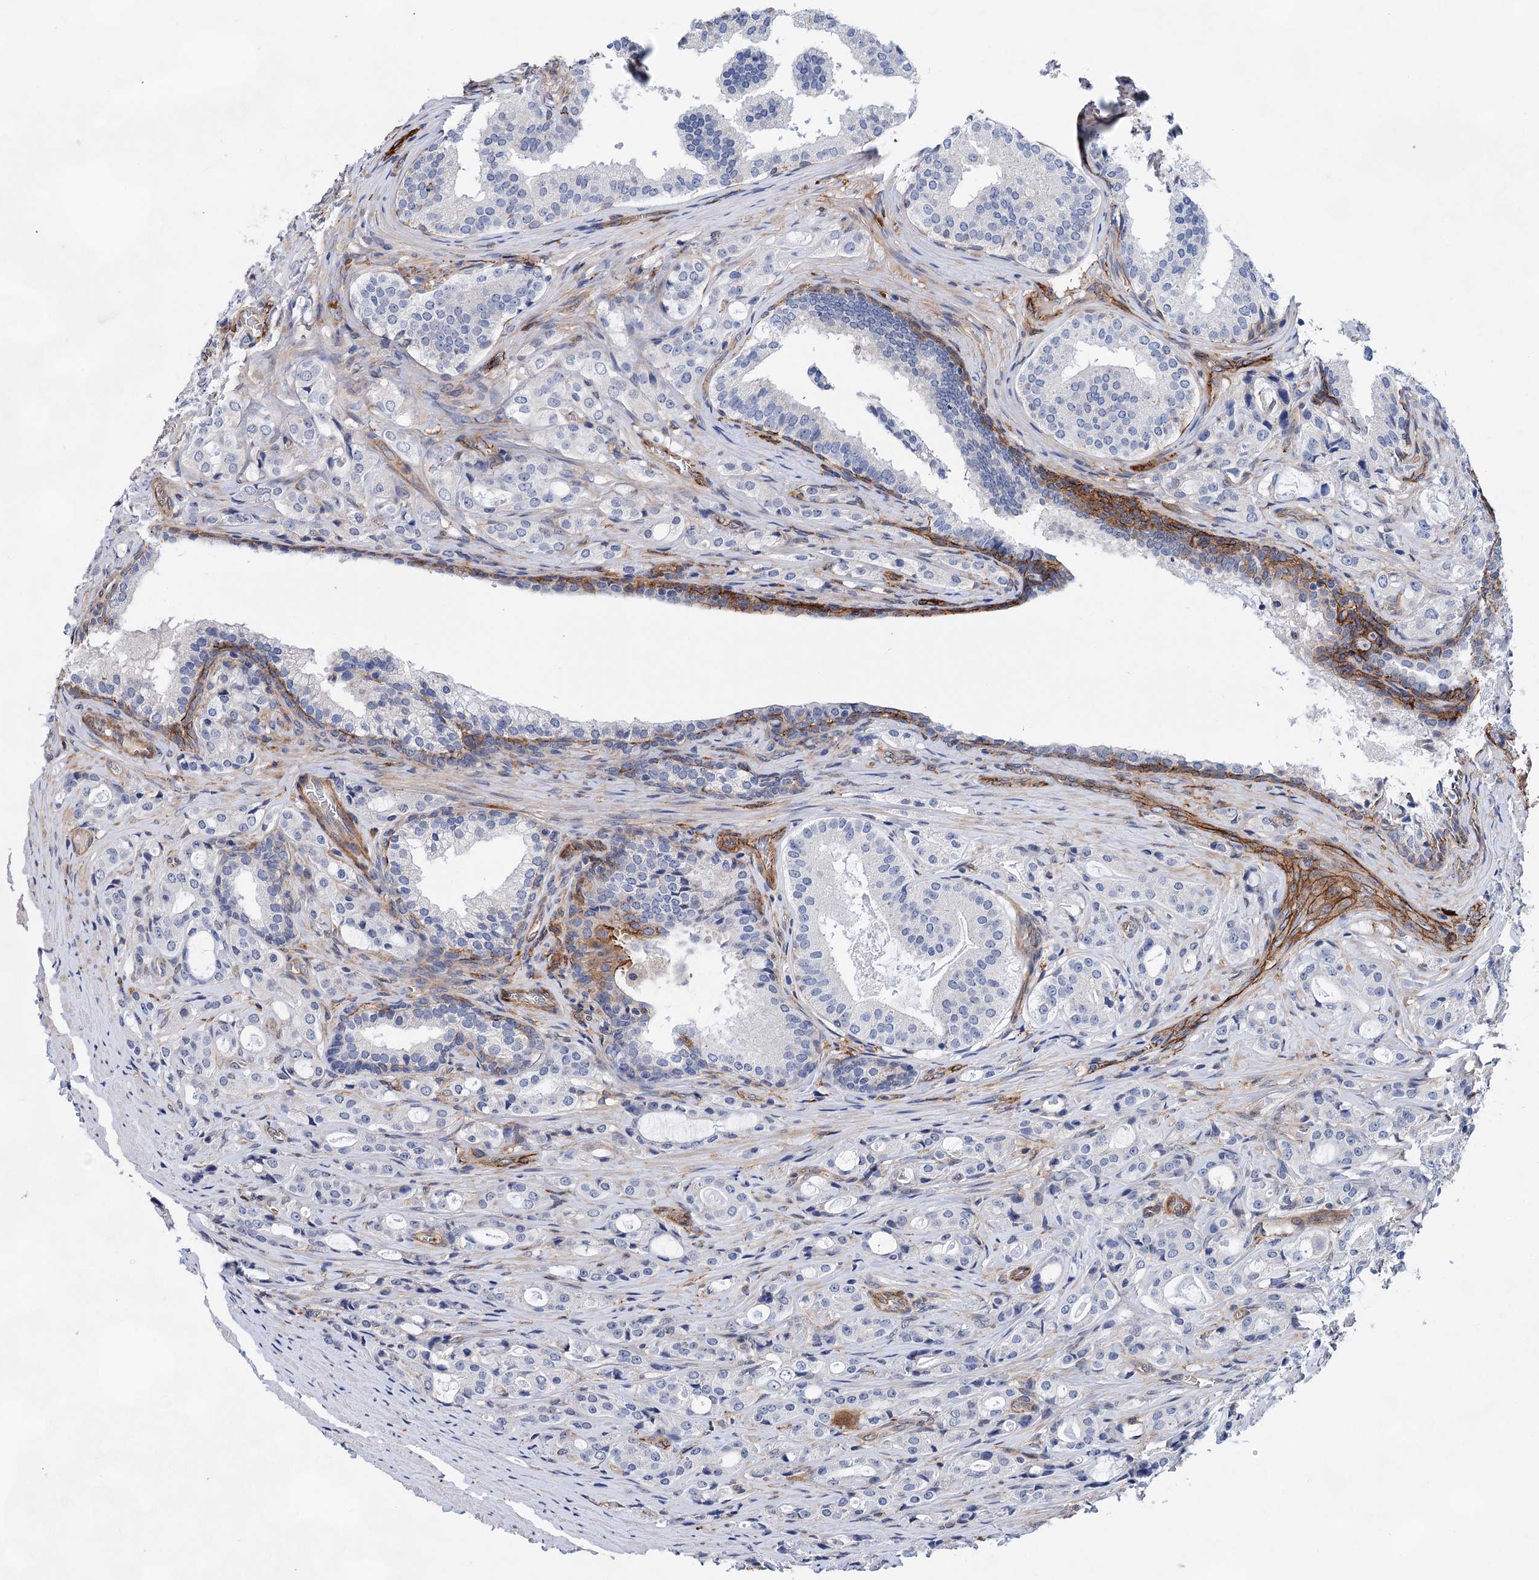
{"staining": {"intensity": "negative", "quantity": "none", "location": "none"}, "tissue": "prostate cancer", "cell_type": "Tumor cells", "image_type": "cancer", "snomed": [{"axis": "morphology", "description": "Adenocarcinoma, High grade"}, {"axis": "topography", "description": "Prostate"}], "caption": "Immunohistochemistry (IHC) image of prostate high-grade adenocarcinoma stained for a protein (brown), which displays no staining in tumor cells.", "gene": "TMTC3", "patient": {"sex": "male", "age": 63}}